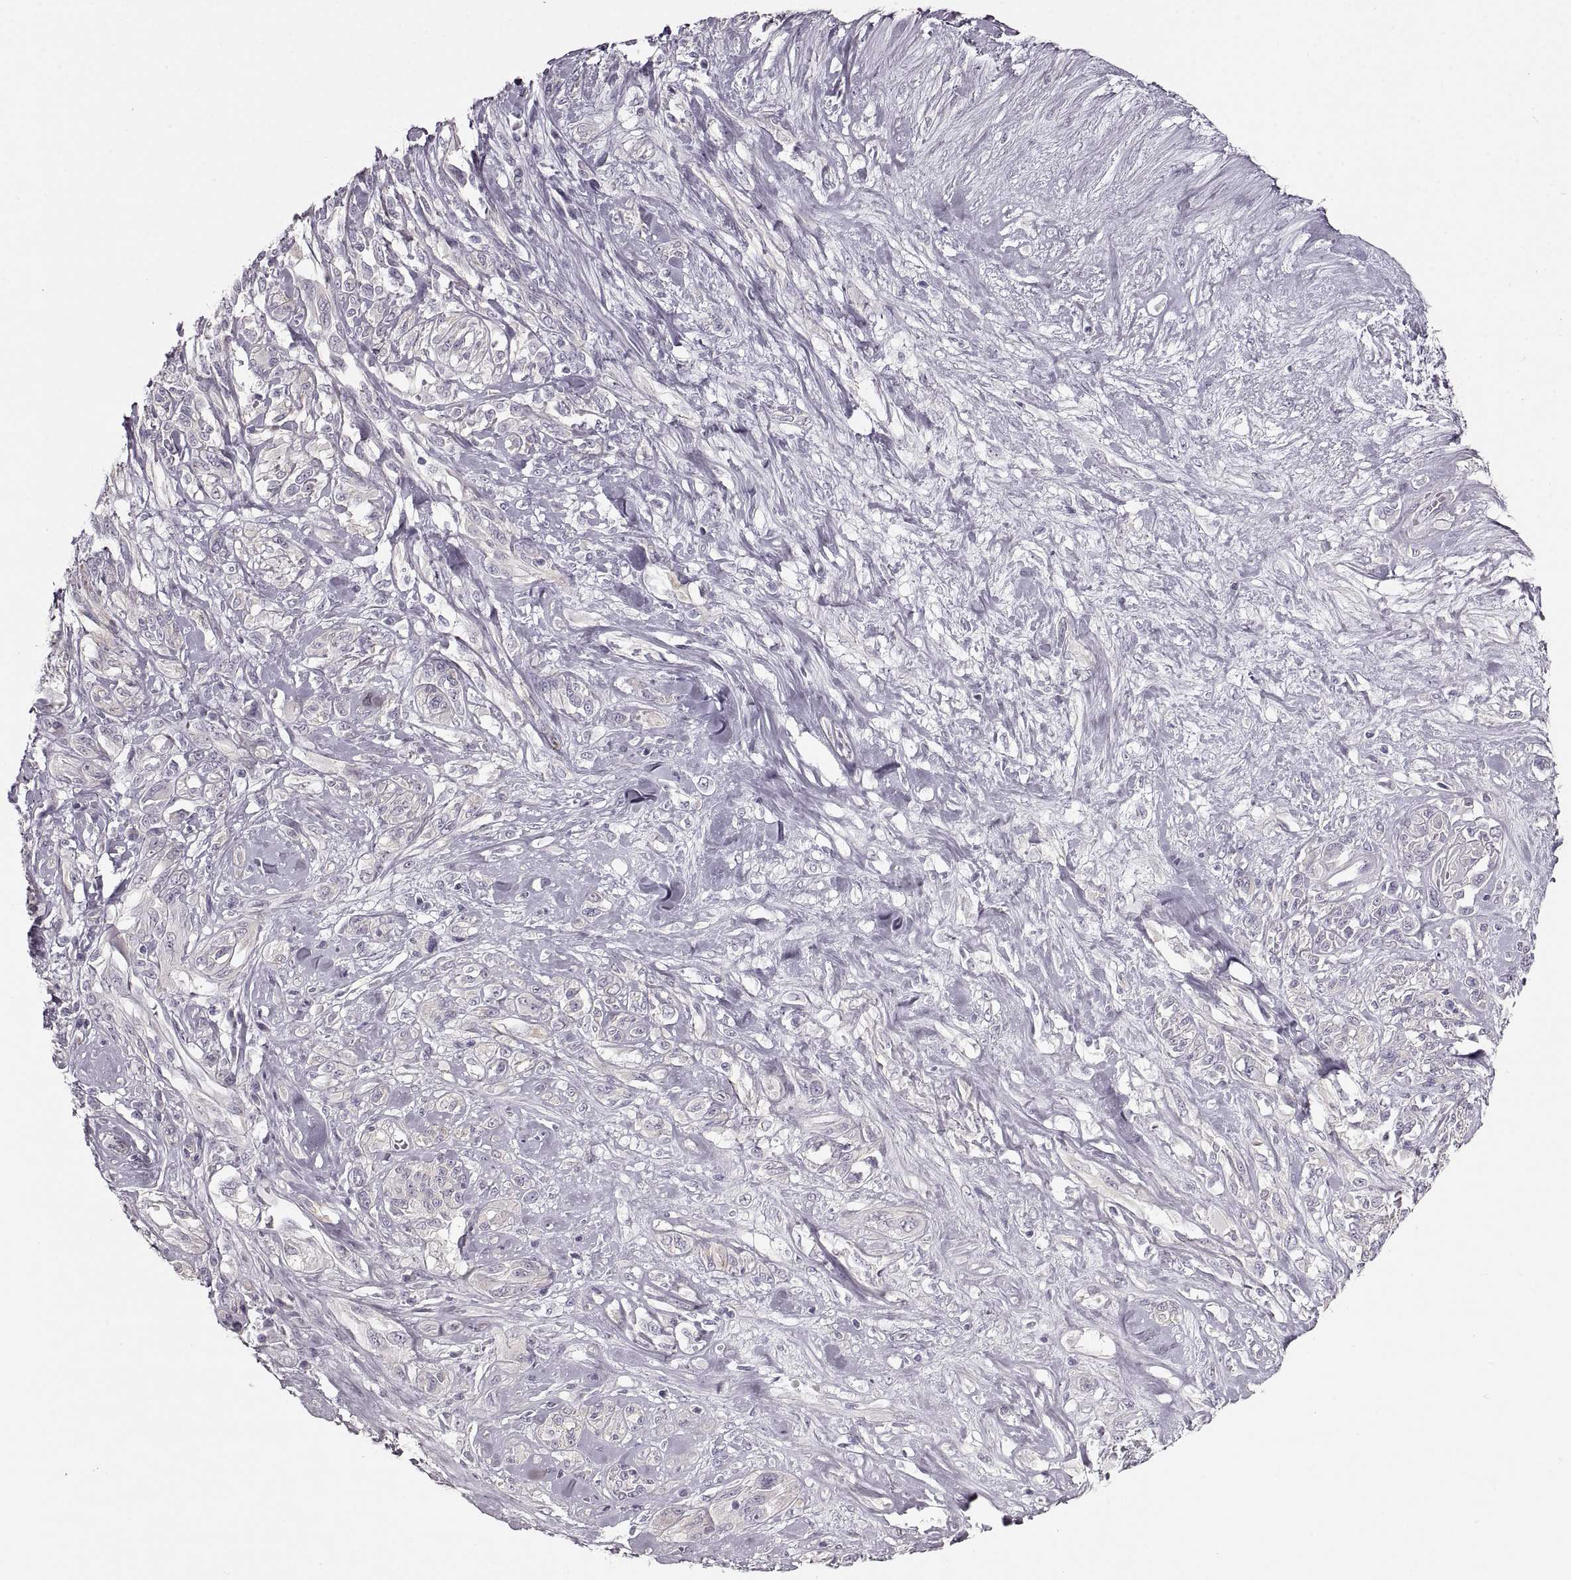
{"staining": {"intensity": "negative", "quantity": "none", "location": "none"}, "tissue": "melanoma", "cell_type": "Tumor cells", "image_type": "cancer", "snomed": [{"axis": "morphology", "description": "Malignant melanoma, NOS"}, {"axis": "topography", "description": "Skin"}], "caption": "Immunohistochemical staining of malignant melanoma exhibits no significant positivity in tumor cells.", "gene": "CNTN1", "patient": {"sex": "female", "age": 91}}